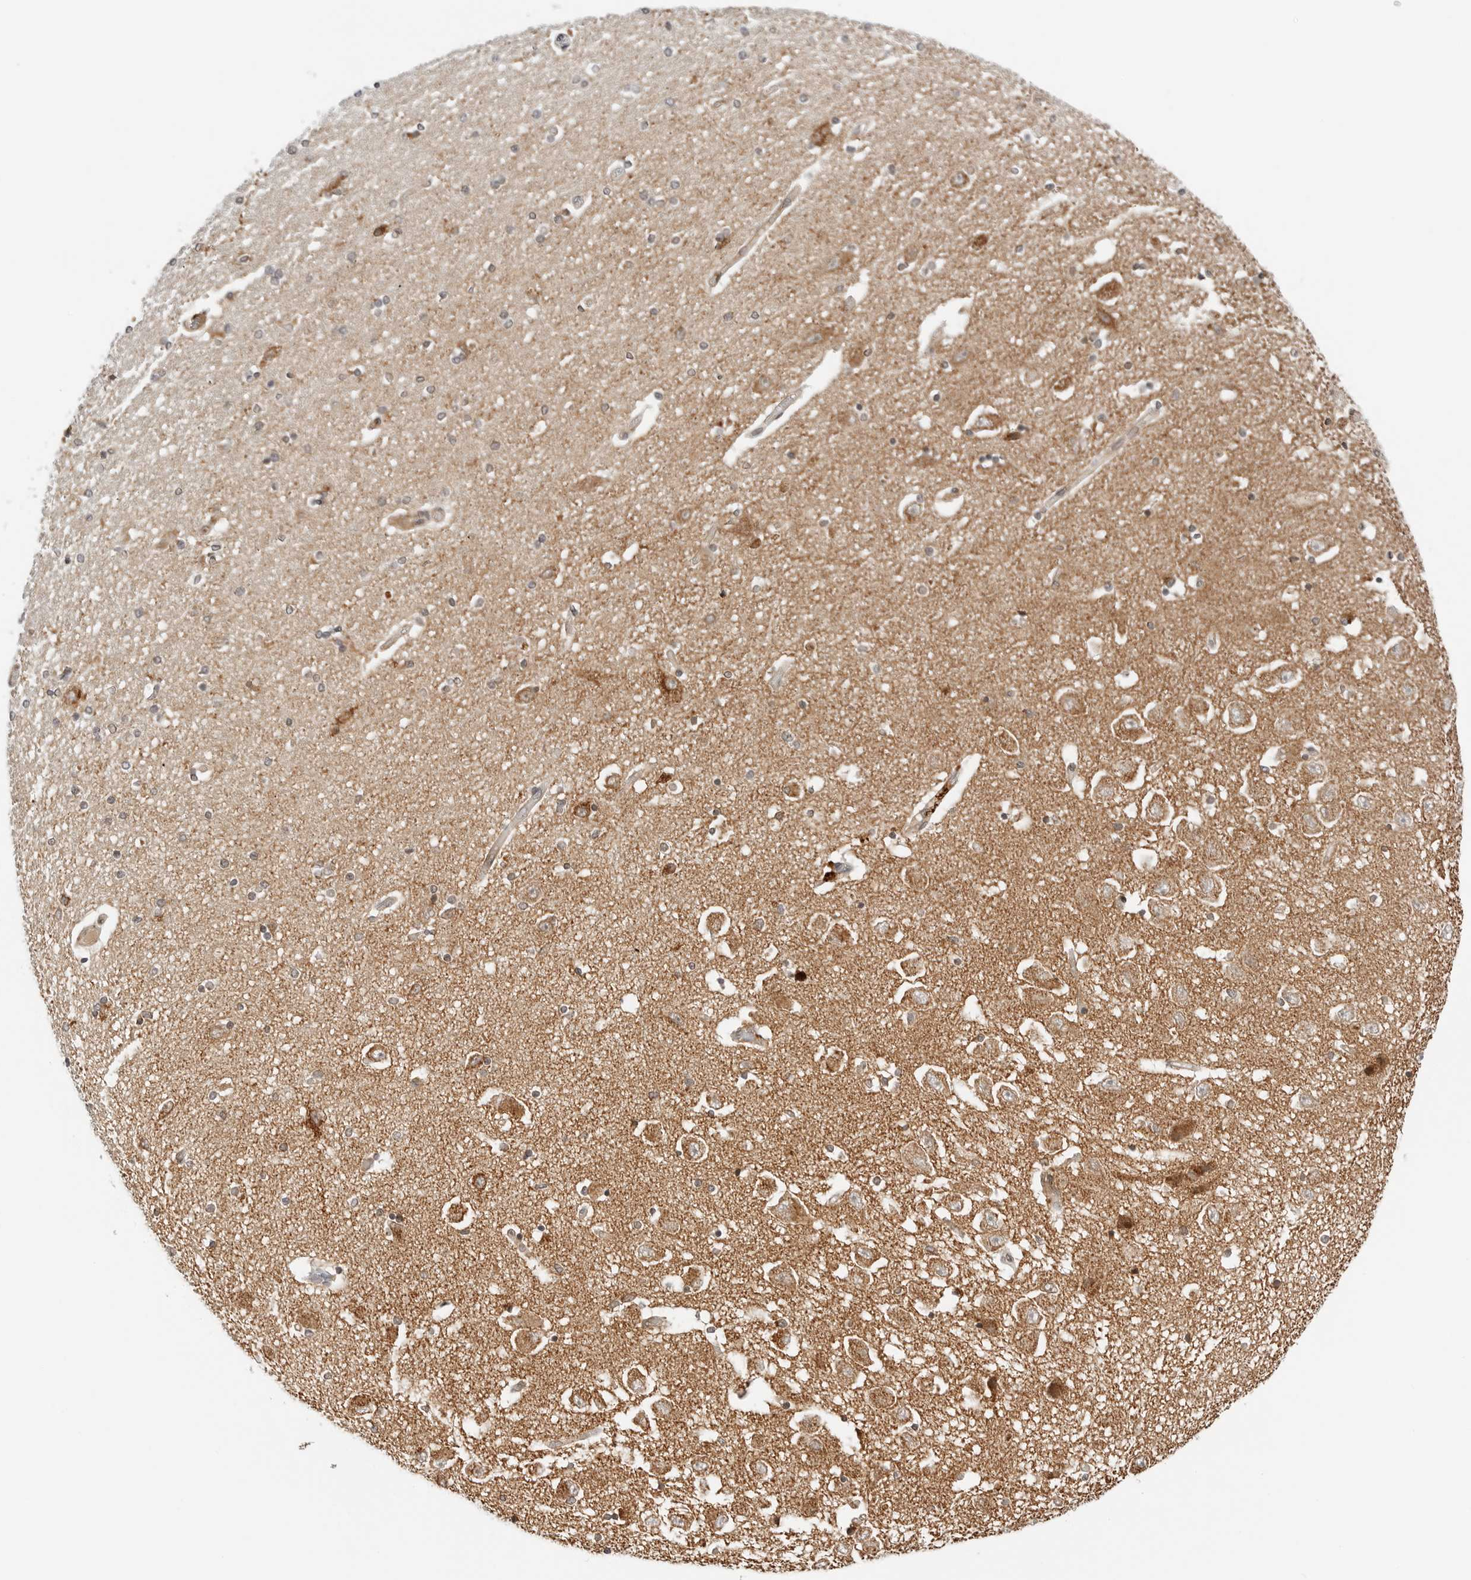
{"staining": {"intensity": "weak", "quantity": "25%-75%", "location": "cytoplasmic/membranous"}, "tissue": "hippocampus", "cell_type": "Glial cells", "image_type": "normal", "snomed": [{"axis": "morphology", "description": "Normal tissue, NOS"}, {"axis": "topography", "description": "Hippocampus"}], "caption": "Protein expression analysis of unremarkable hippocampus shows weak cytoplasmic/membranous staining in about 25%-75% of glial cells. Nuclei are stained in blue.", "gene": "DYRK4", "patient": {"sex": "female", "age": 54}}